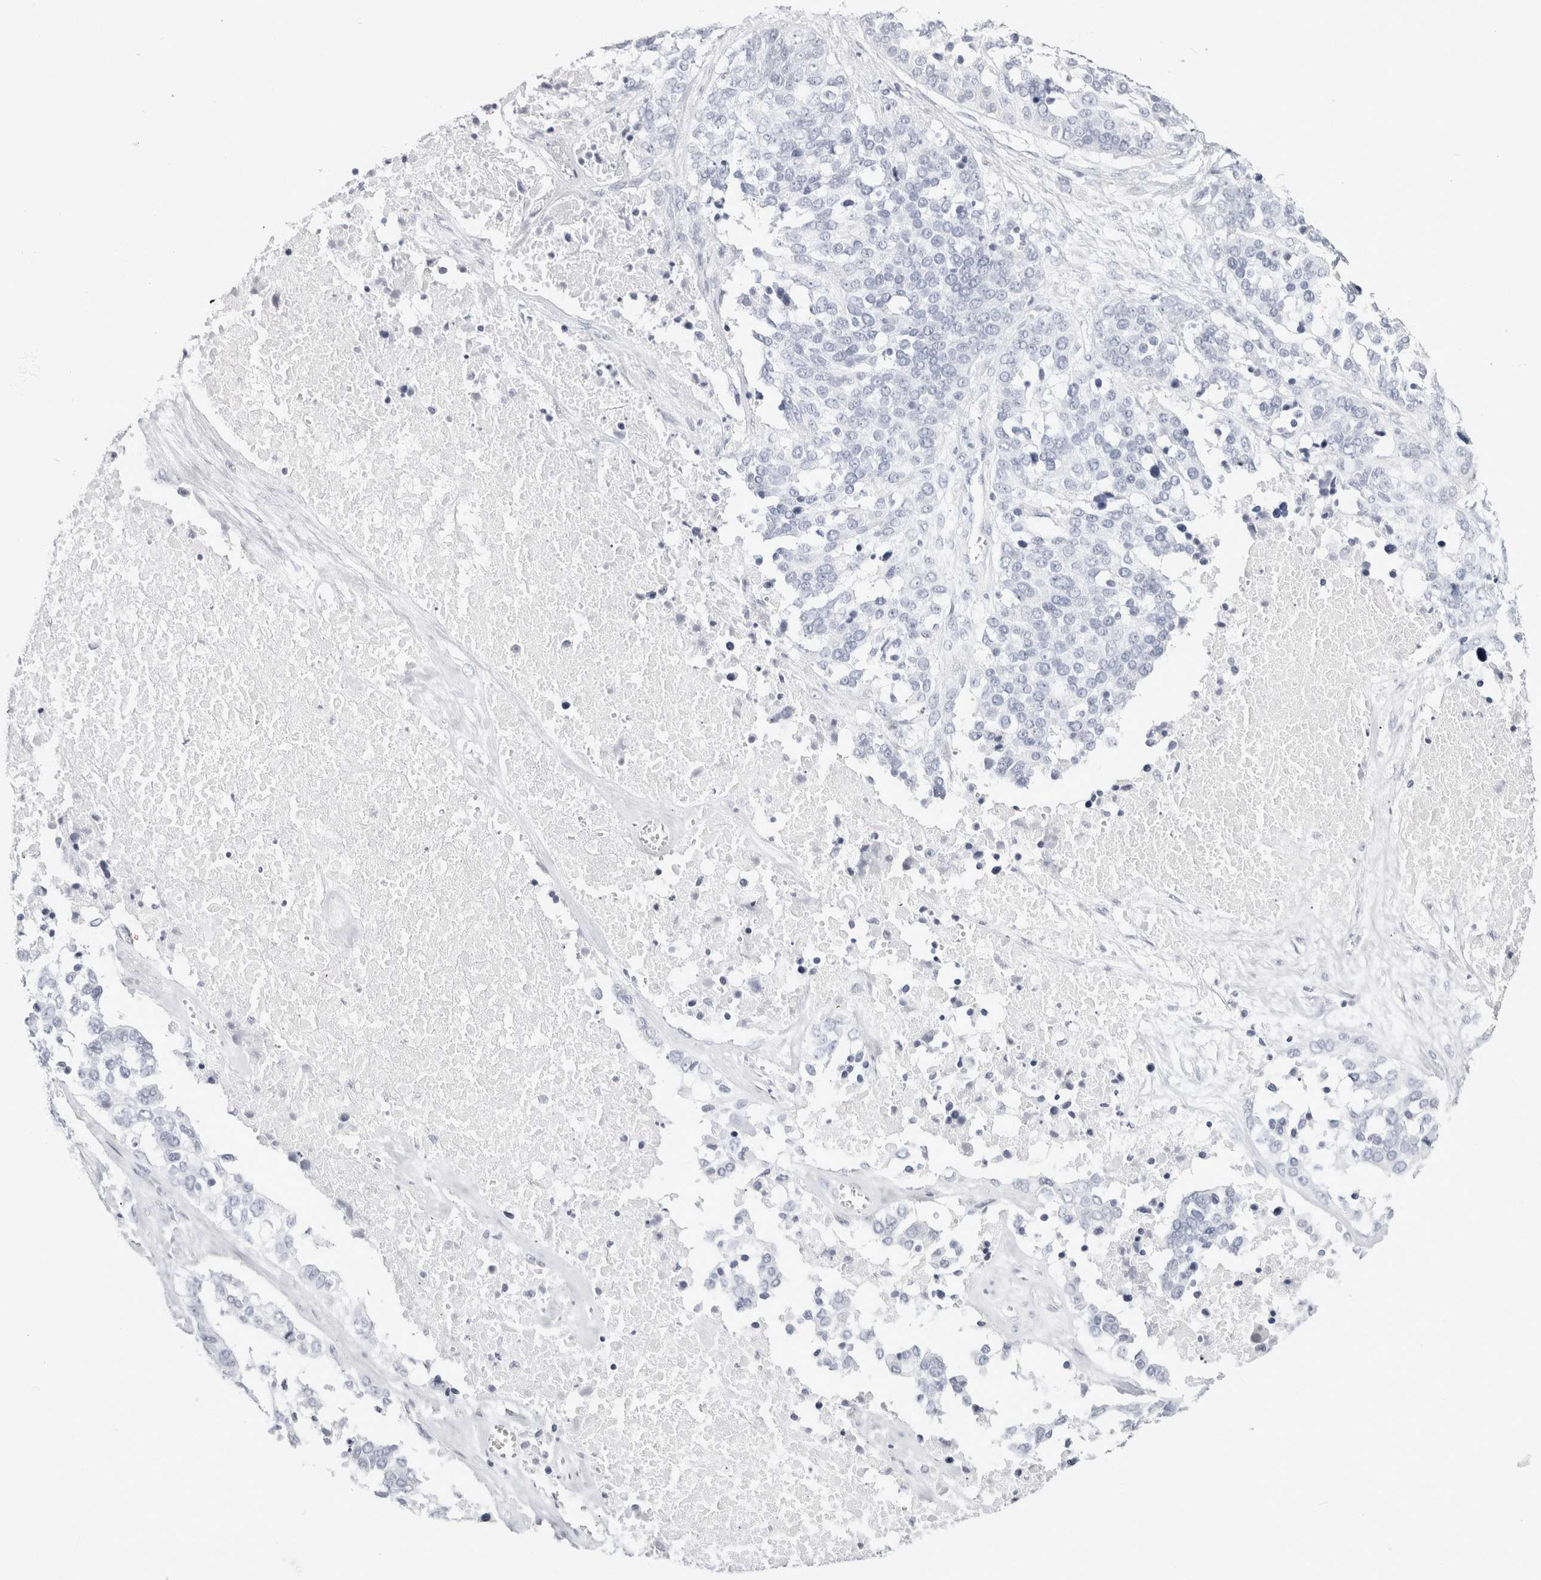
{"staining": {"intensity": "negative", "quantity": "none", "location": "none"}, "tissue": "ovarian cancer", "cell_type": "Tumor cells", "image_type": "cancer", "snomed": [{"axis": "morphology", "description": "Cystadenocarcinoma, serous, NOS"}, {"axis": "topography", "description": "Ovary"}], "caption": "A photomicrograph of ovarian cancer stained for a protein demonstrates no brown staining in tumor cells. (DAB (3,3'-diaminobenzidine) IHC, high magnification).", "gene": "GARIN1A", "patient": {"sex": "female", "age": 44}}